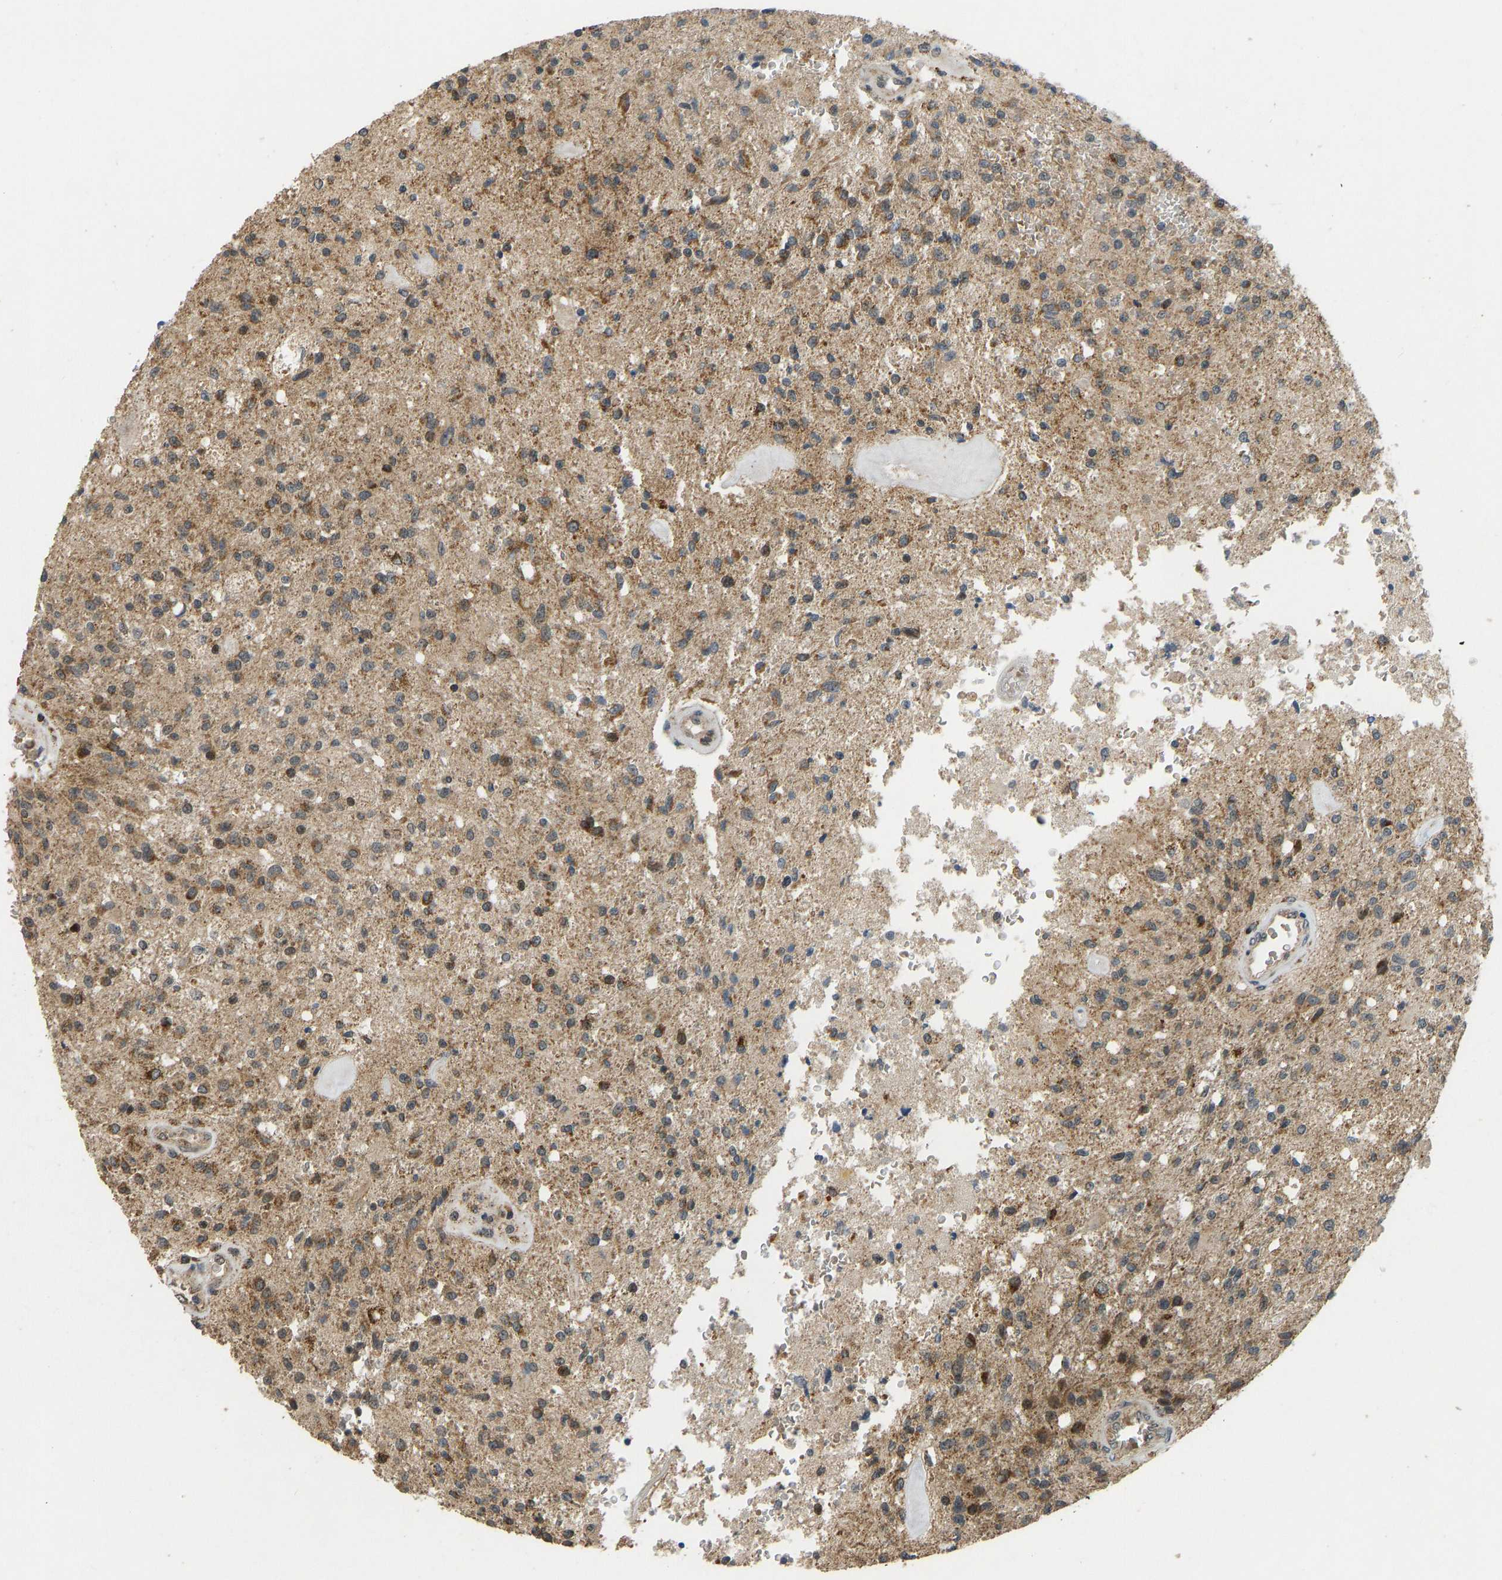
{"staining": {"intensity": "moderate", "quantity": ">75%", "location": "cytoplasmic/membranous"}, "tissue": "glioma", "cell_type": "Tumor cells", "image_type": "cancer", "snomed": [{"axis": "morphology", "description": "Normal tissue, NOS"}, {"axis": "morphology", "description": "Glioma, malignant, High grade"}, {"axis": "topography", "description": "Cerebral cortex"}], "caption": "Moderate cytoplasmic/membranous positivity for a protein is identified in about >75% of tumor cells of malignant high-grade glioma using immunohistochemistry.", "gene": "ACADS", "patient": {"sex": "male", "age": 77}}